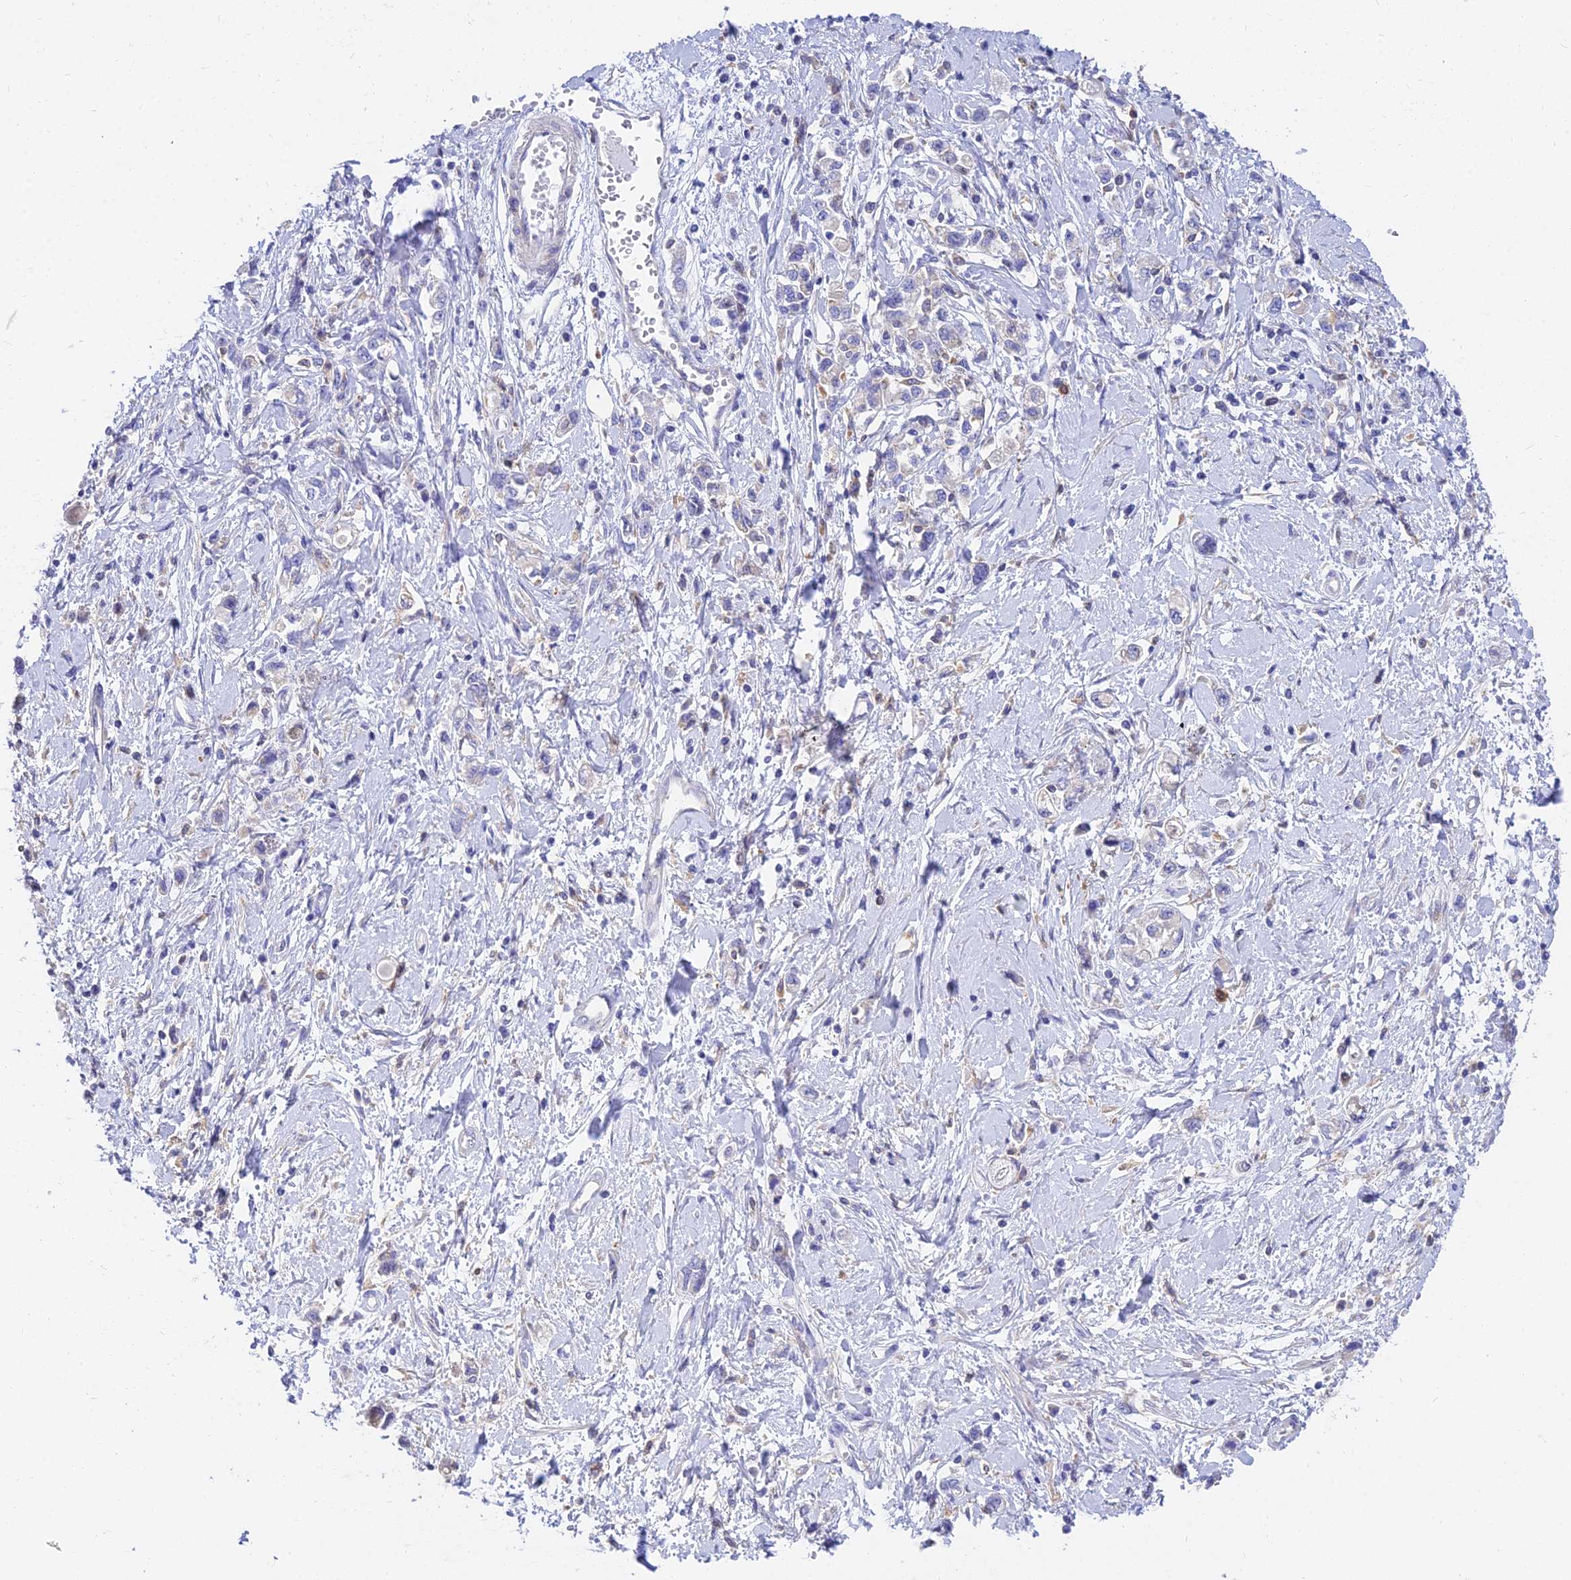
{"staining": {"intensity": "negative", "quantity": "none", "location": "none"}, "tissue": "stomach cancer", "cell_type": "Tumor cells", "image_type": "cancer", "snomed": [{"axis": "morphology", "description": "Adenocarcinoma, NOS"}, {"axis": "topography", "description": "Stomach"}], "caption": "An image of human stomach adenocarcinoma is negative for staining in tumor cells.", "gene": "ARL8B", "patient": {"sex": "female", "age": 76}}